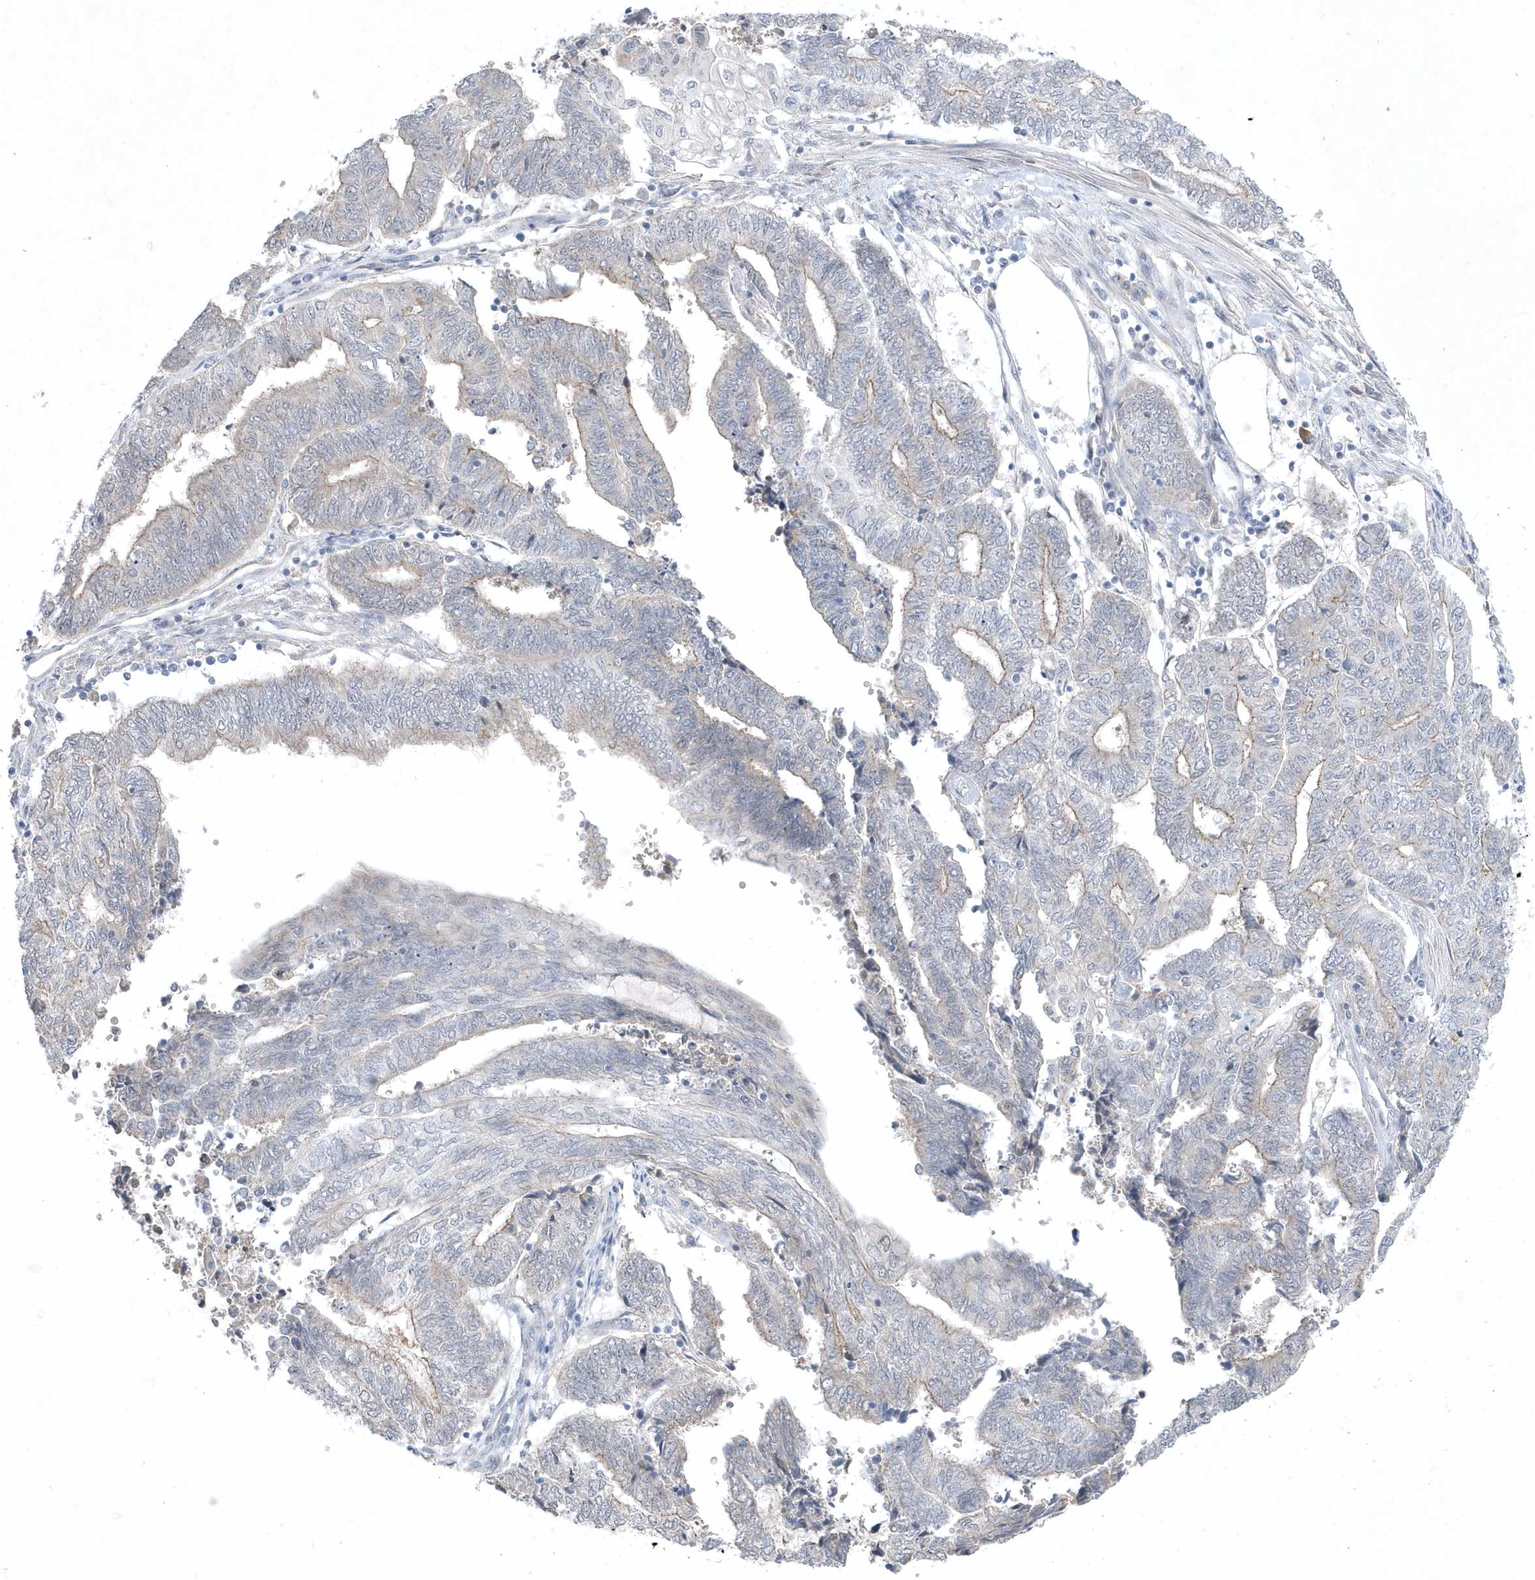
{"staining": {"intensity": "weak", "quantity": "<25%", "location": "cytoplasmic/membranous"}, "tissue": "endometrial cancer", "cell_type": "Tumor cells", "image_type": "cancer", "snomed": [{"axis": "morphology", "description": "Adenocarcinoma, NOS"}, {"axis": "topography", "description": "Uterus"}, {"axis": "topography", "description": "Endometrium"}], "caption": "Tumor cells show no significant protein positivity in endometrial adenocarcinoma.", "gene": "ZC3H12D", "patient": {"sex": "female", "age": 70}}